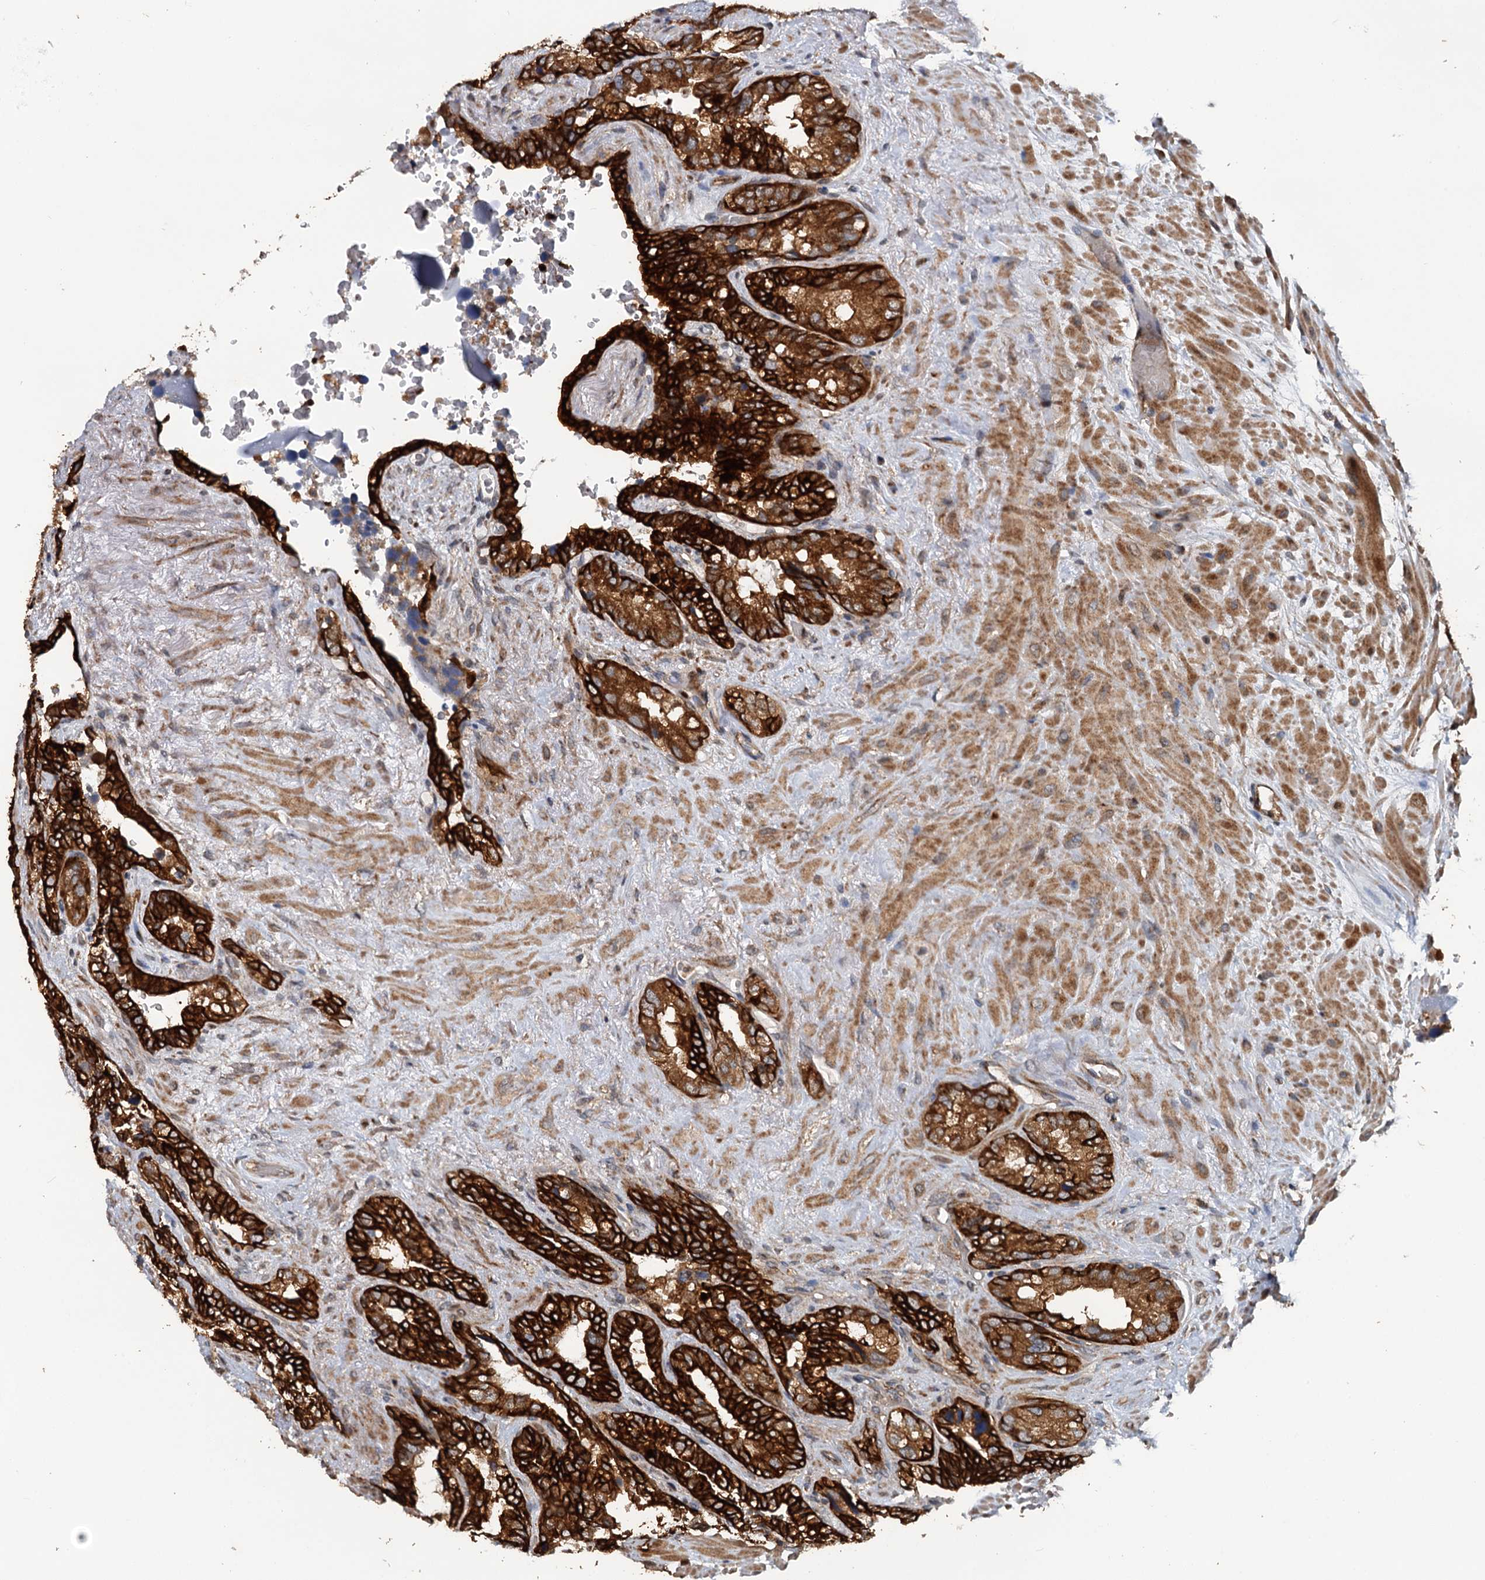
{"staining": {"intensity": "strong", "quantity": ">75%", "location": "cytoplasmic/membranous"}, "tissue": "seminal vesicle", "cell_type": "Glandular cells", "image_type": "normal", "snomed": [{"axis": "morphology", "description": "Normal tissue, NOS"}, {"axis": "topography", "description": "Seminal veicle"}], "caption": "The histopathology image reveals staining of normal seminal vesicle, revealing strong cytoplasmic/membranous protein staining (brown color) within glandular cells.", "gene": "LRRK2", "patient": {"sex": "male", "age": 80}}